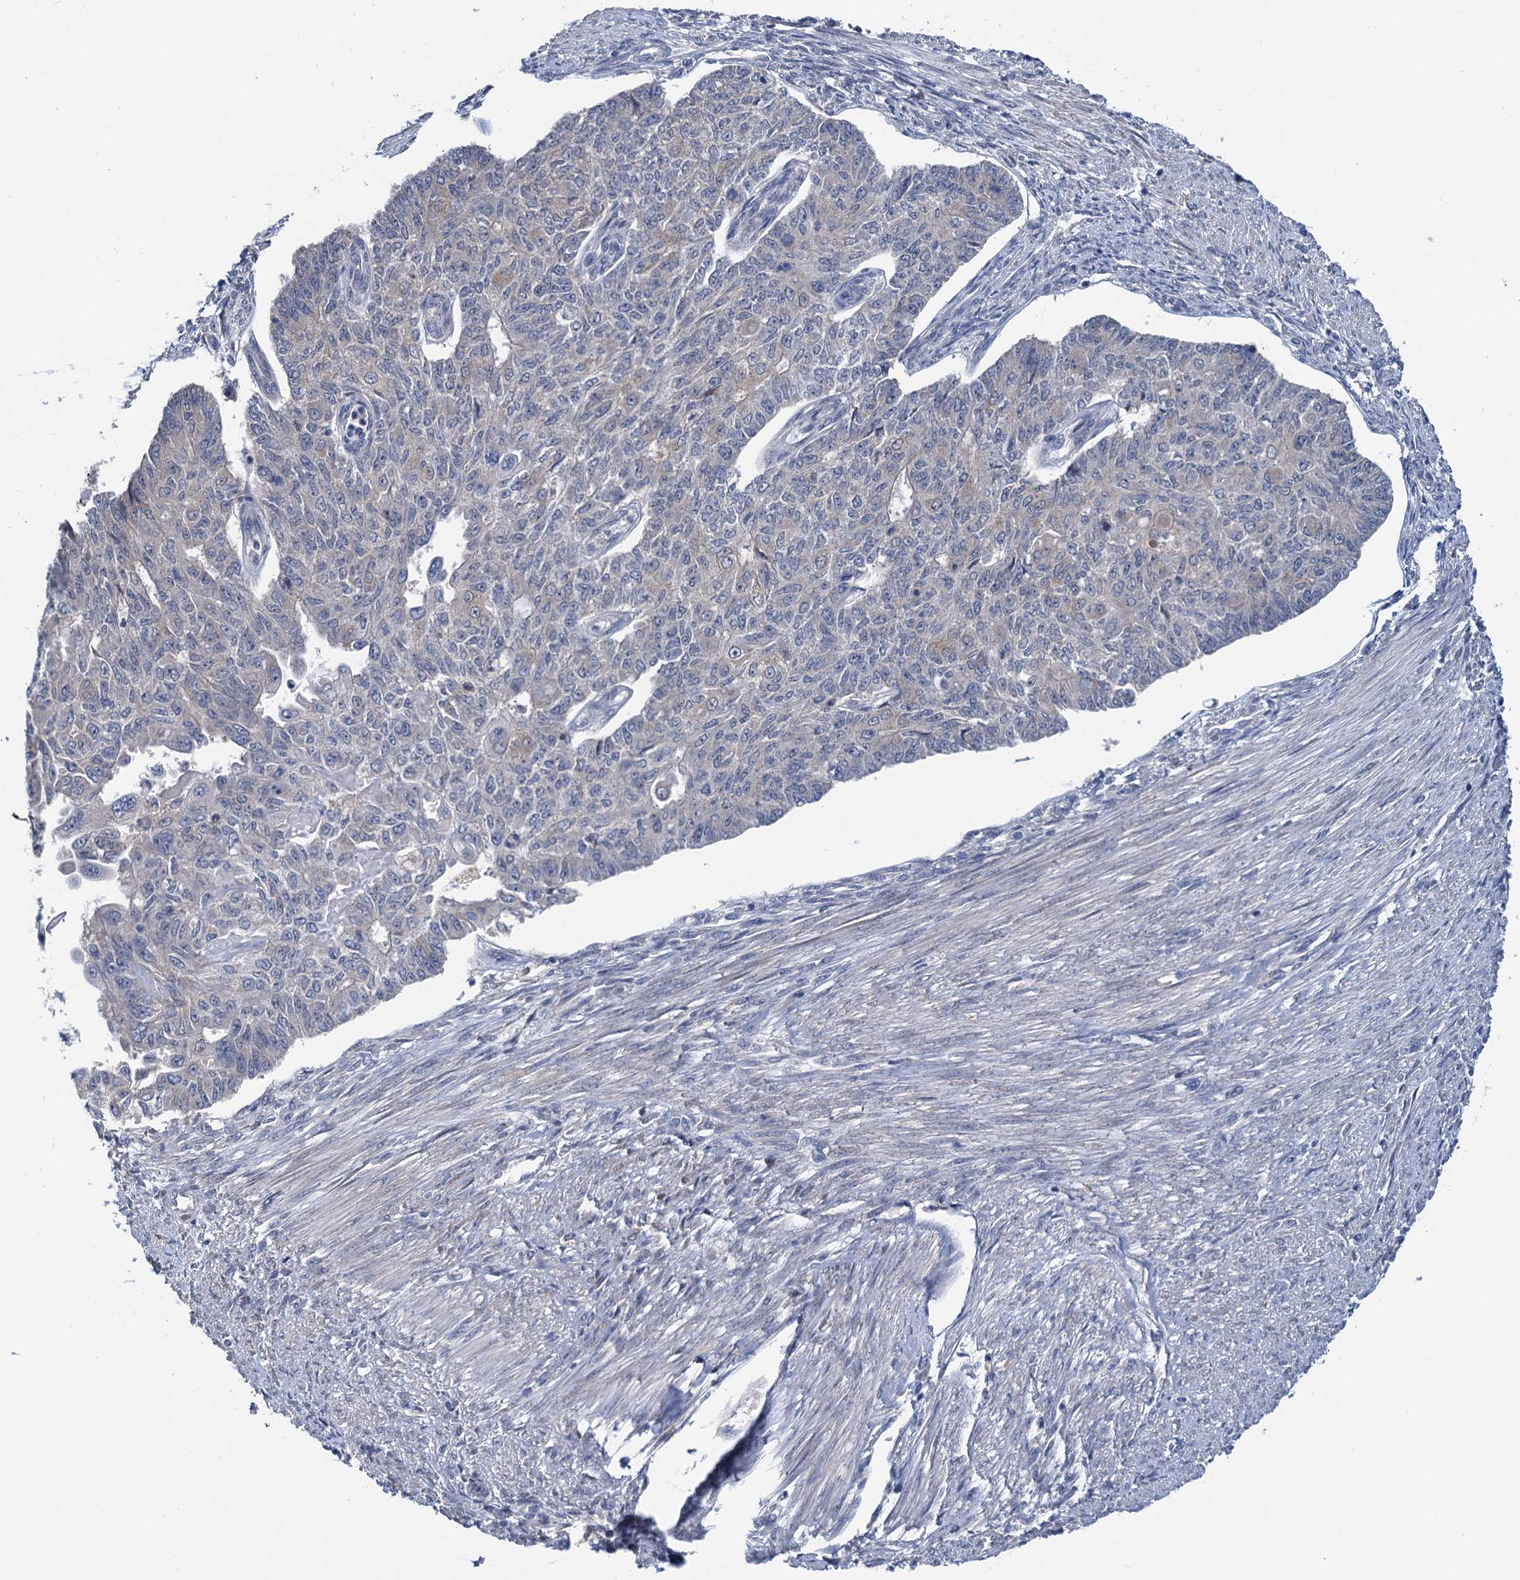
{"staining": {"intensity": "negative", "quantity": "none", "location": "none"}, "tissue": "endometrial cancer", "cell_type": "Tumor cells", "image_type": "cancer", "snomed": [{"axis": "morphology", "description": "Adenocarcinoma, NOS"}, {"axis": "topography", "description": "Endometrium"}], "caption": "Immunohistochemical staining of endometrial cancer (adenocarcinoma) shows no significant staining in tumor cells.", "gene": "ANKRD42", "patient": {"sex": "female", "age": 32}}